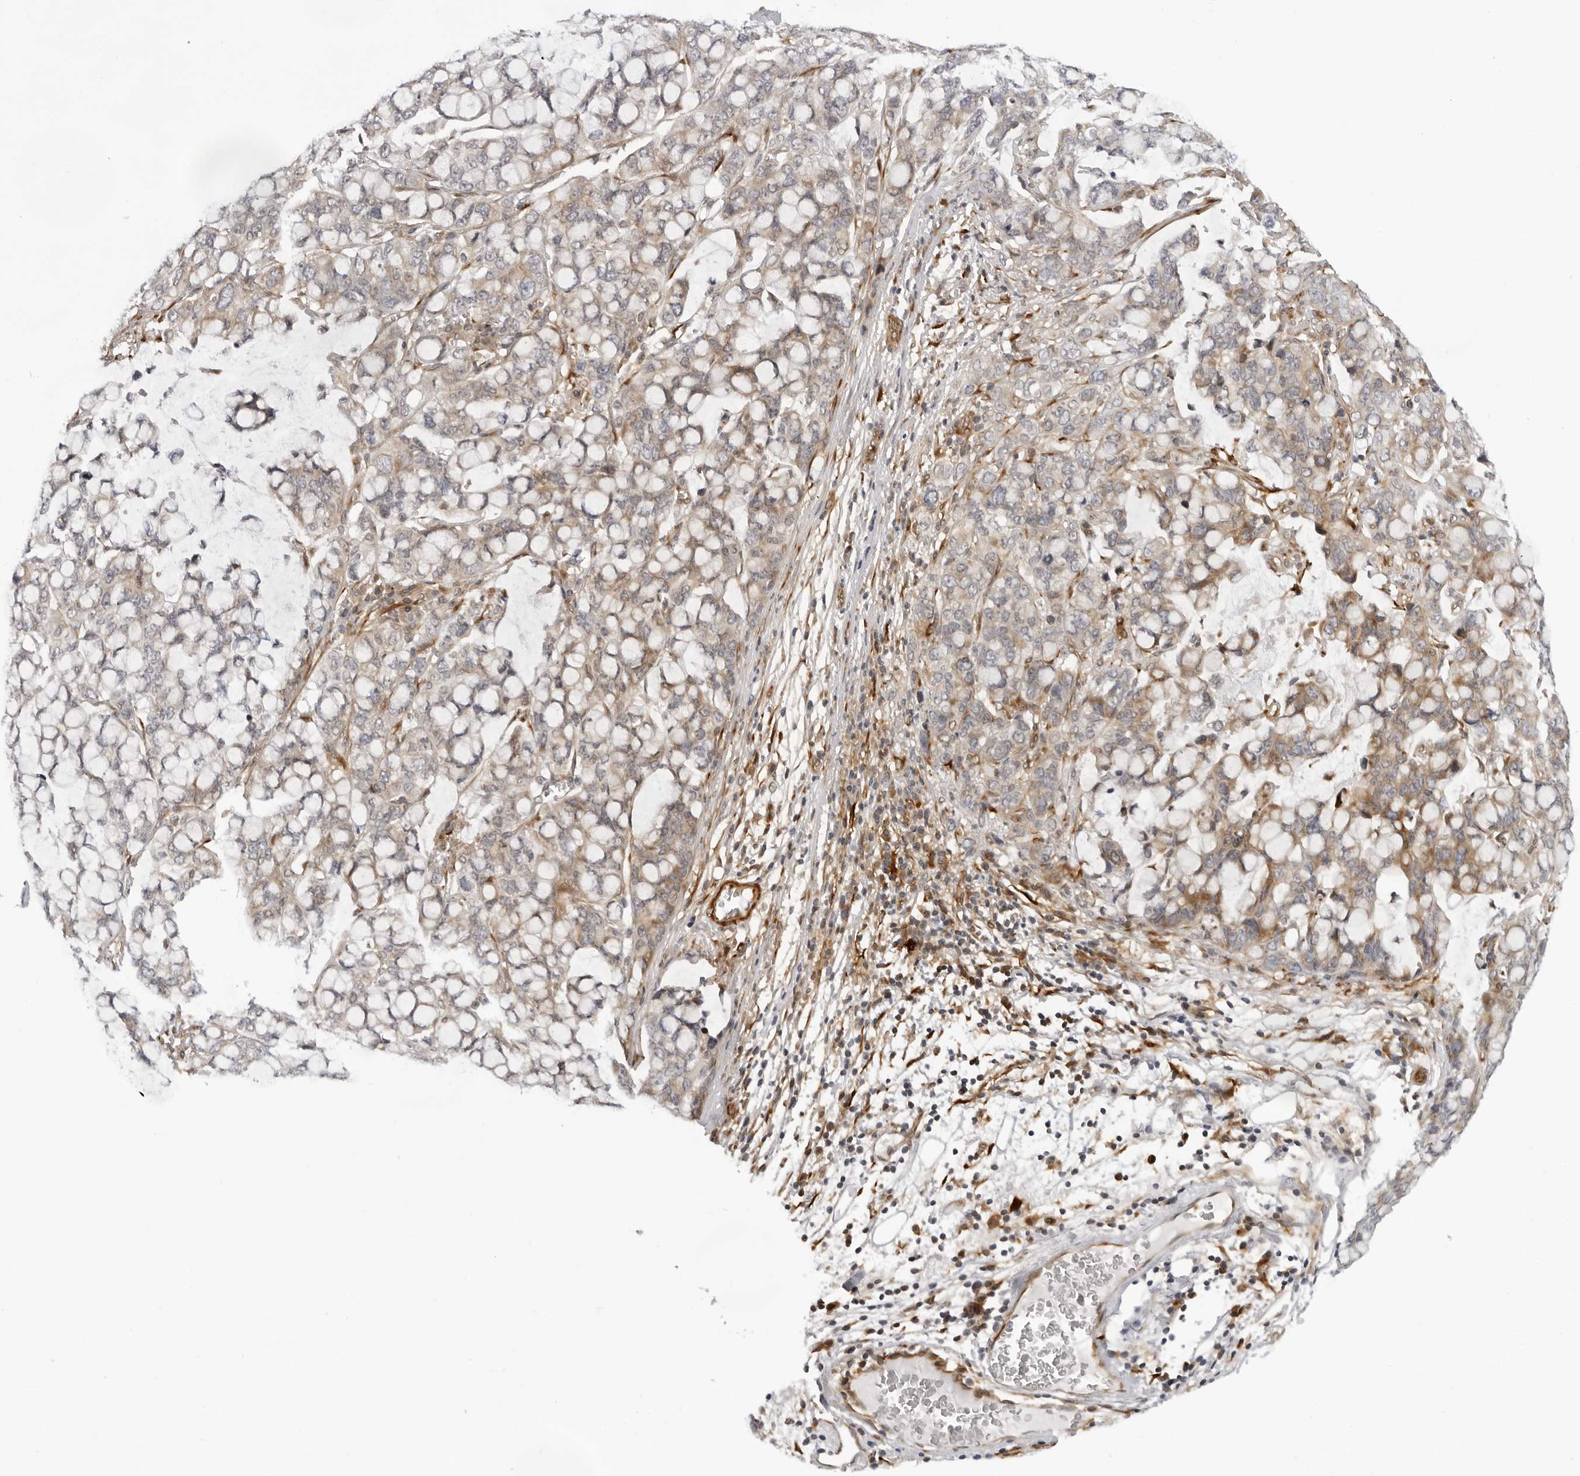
{"staining": {"intensity": "moderate", "quantity": ">75%", "location": "cytoplasmic/membranous"}, "tissue": "stomach cancer", "cell_type": "Tumor cells", "image_type": "cancer", "snomed": [{"axis": "morphology", "description": "Adenocarcinoma, NOS"}, {"axis": "topography", "description": "Stomach, lower"}], "caption": "A brown stain highlights moderate cytoplasmic/membranous staining of a protein in adenocarcinoma (stomach) tumor cells.", "gene": "SRGAP2", "patient": {"sex": "male", "age": 84}}